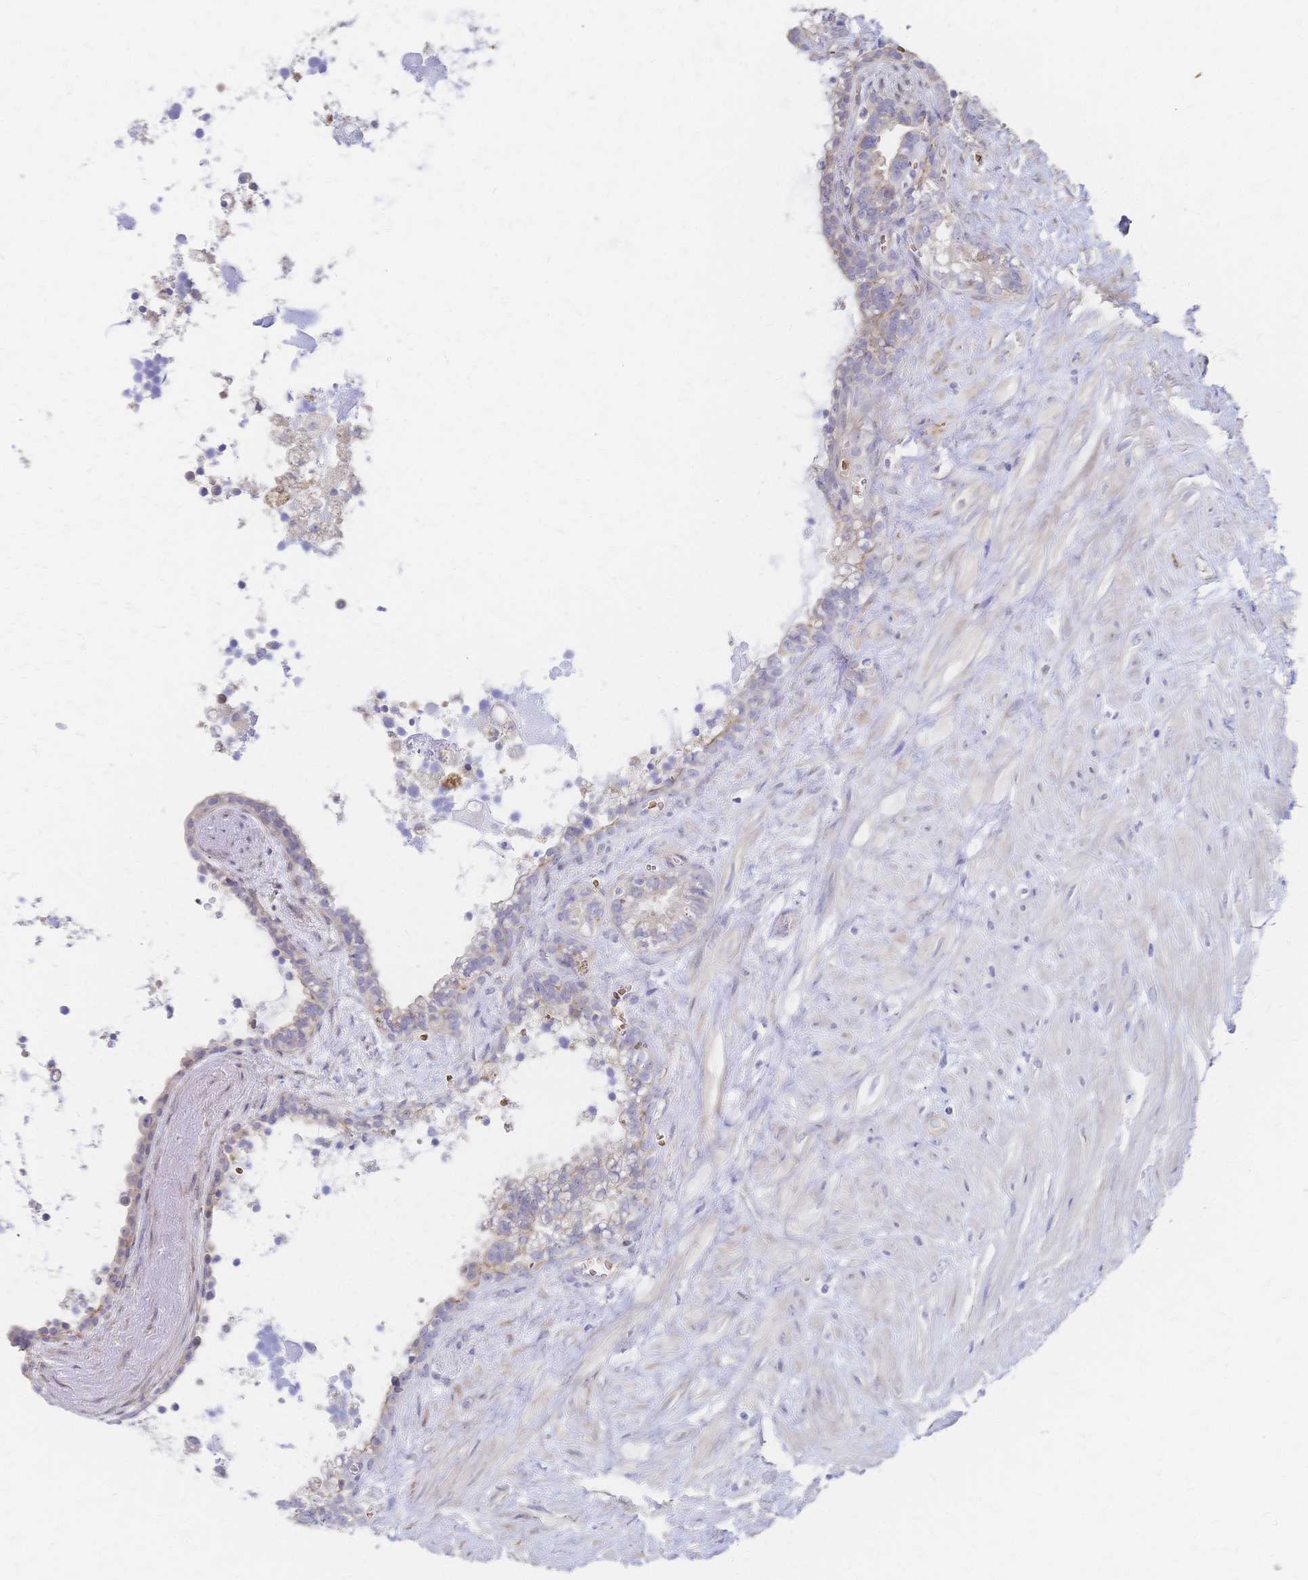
{"staining": {"intensity": "negative", "quantity": "none", "location": "none"}, "tissue": "seminal vesicle", "cell_type": "Glandular cells", "image_type": "normal", "snomed": [{"axis": "morphology", "description": "Normal tissue, NOS"}, {"axis": "topography", "description": "Seminal veicle"}], "caption": "This image is of benign seminal vesicle stained with IHC to label a protein in brown with the nuclei are counter-stained blue. There is no staining in glandular cells.", "gene": "SLC5A1", "patient": {"sex": "male", "age": 76}}